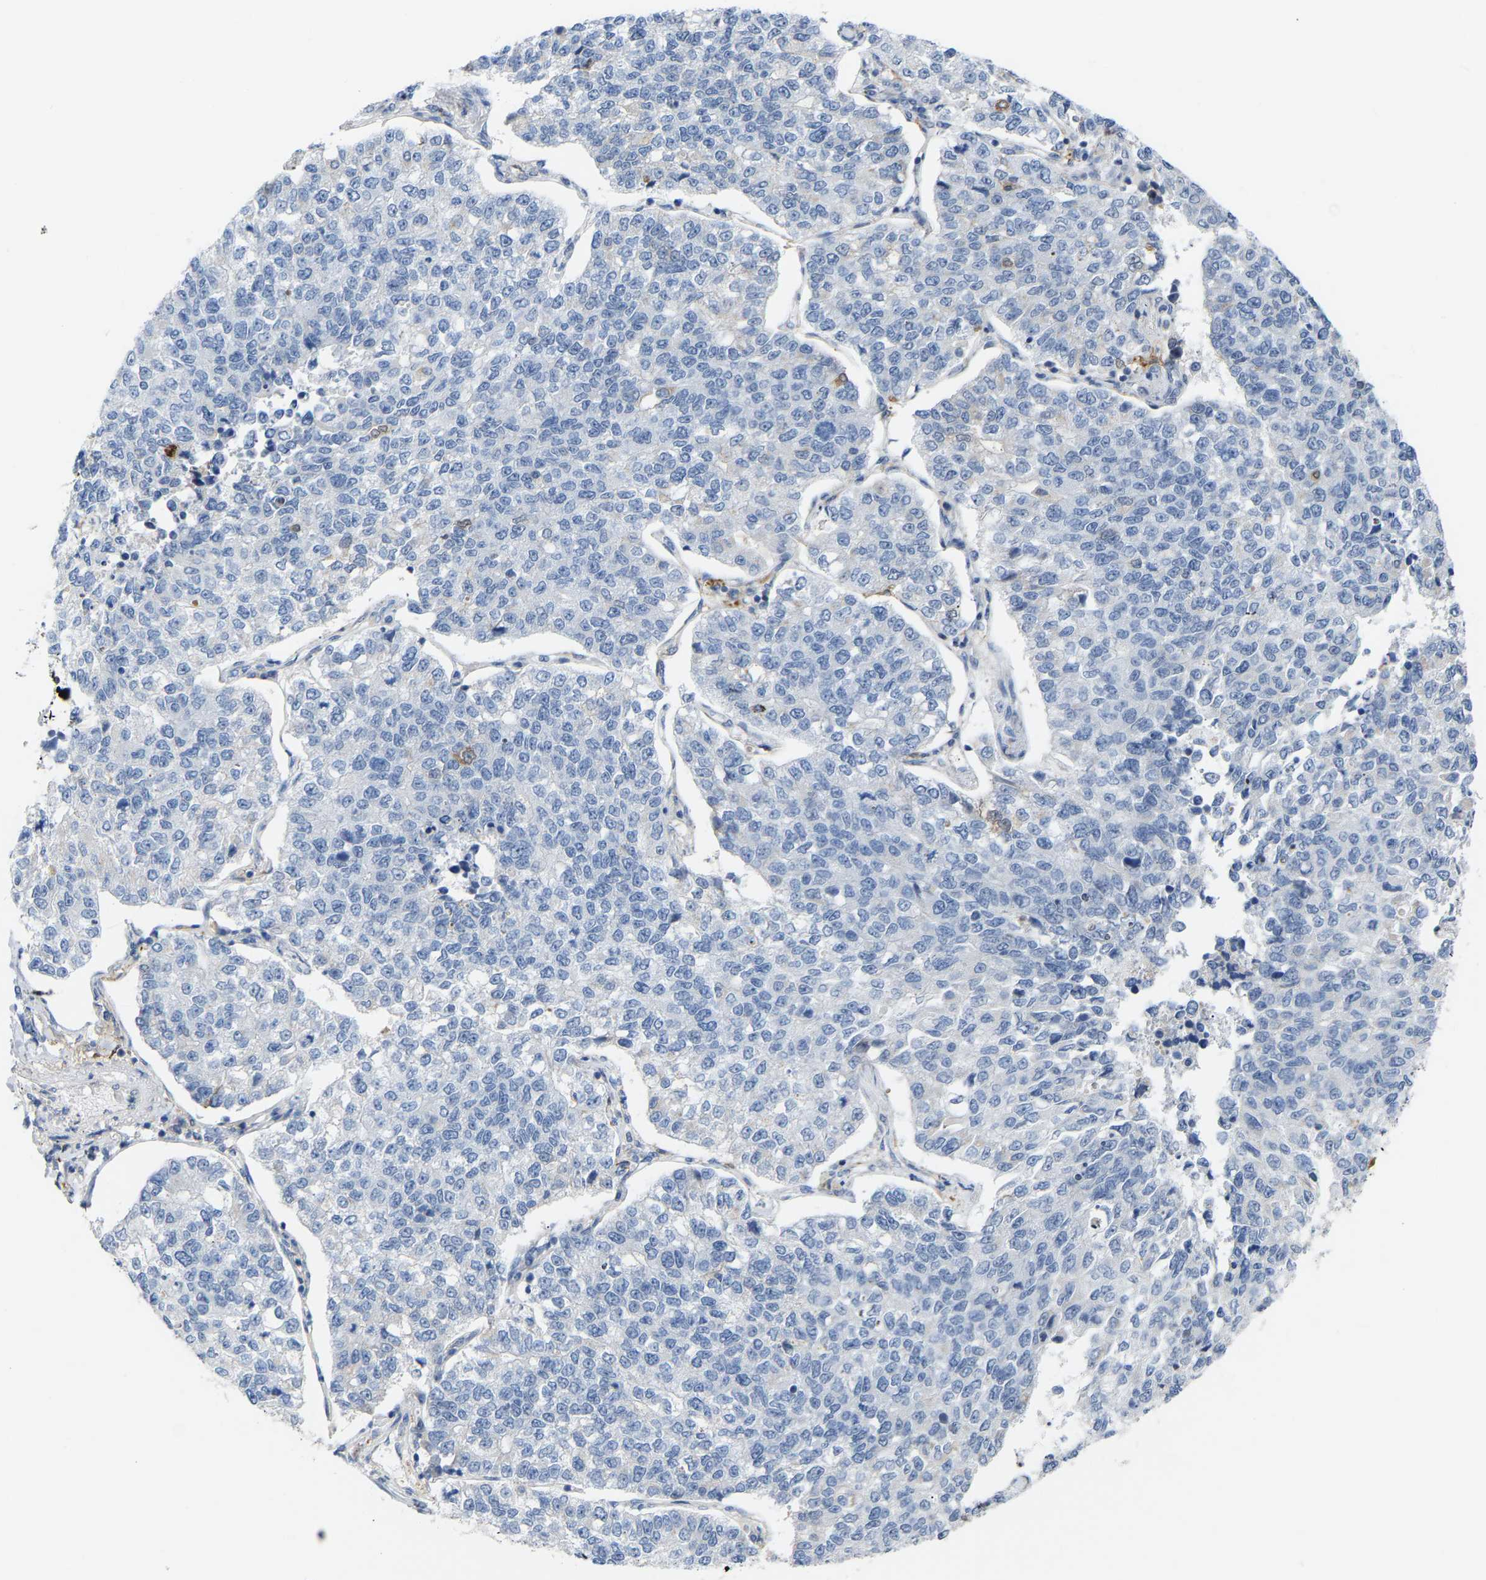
{"staining": {"intensity": "negative", "quantity": "none", "location": "none"}, "tissue": "lung cancer", "cell_type": "Tumor cells", "image_type": "cancer", "snomed": [{"axis": "morphology", "description": "Adenocarcinoma, NOS"}, {"axis": "topography", "description": "Lung"}], "caption": "DAB (3,3'-diaminobenzidine) immunohistochemical staining of human lung adenocarcinoma displays no significant staining in tumor cells.", "gene": "ABTB2", "patient": {"sex": "male", "age": 49}}